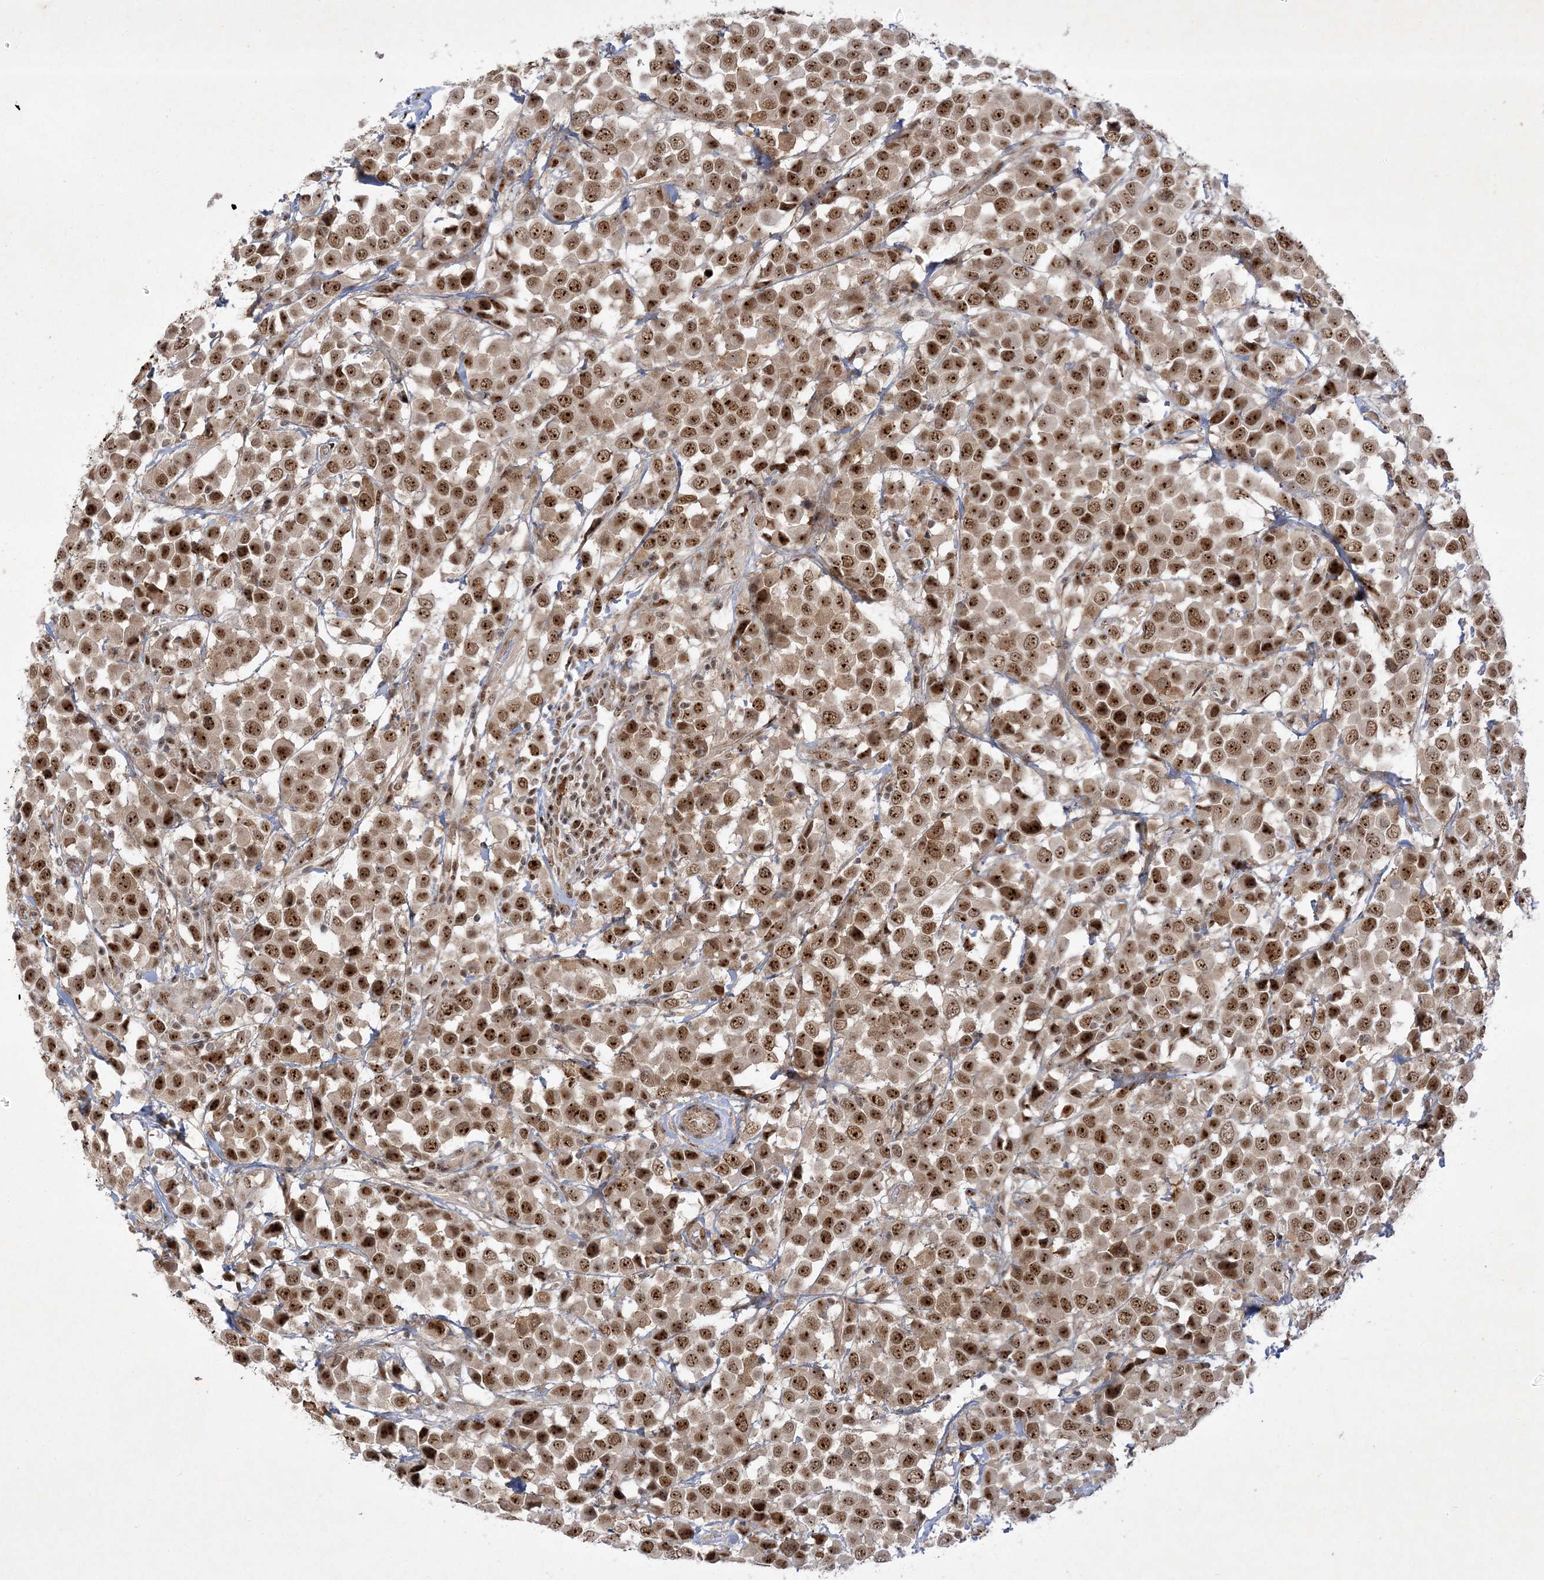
{"staining": {"intensity": "strong", "quantity": ">75%", "location": "nuclear"}, "tissue": "breast cancer", "cell_type": "Tumor cells", "image_type": "cancer", "snomed": [{"axis": "morphology", "description": "Duct carcinoma"}, {"axis": "topography", "description": "Breast"}], "caption": "This is an image of IHC staining of intraductal carcinoma (breast), which shows strong positivity in the nuclear of tumor cells.", "gene": "NPM3", "patient": {"sex": "female", "age": 61}}